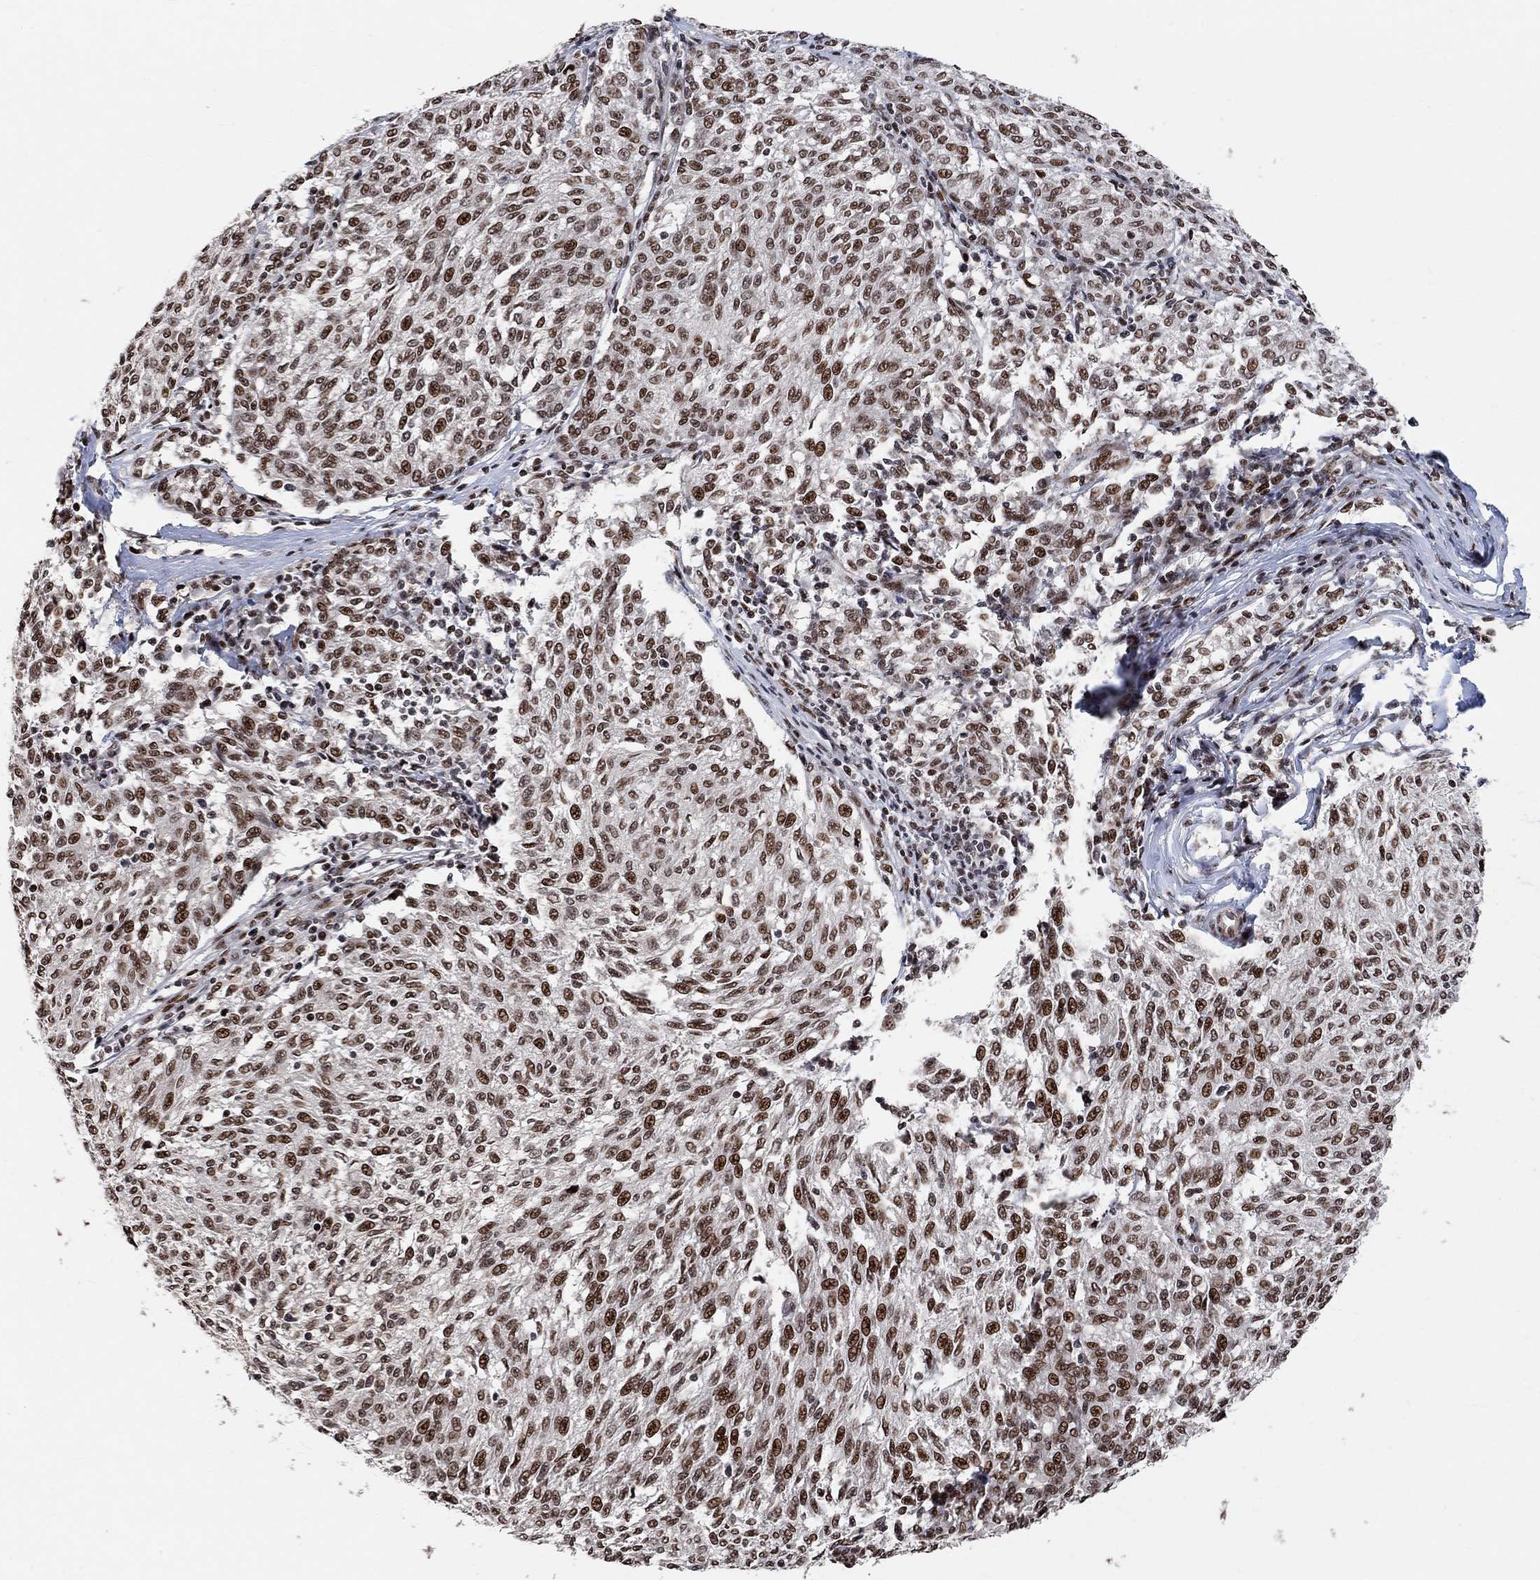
{"staining": {"intensity": "strong", "quantity": ">75%", "location": "nuclear"}, "tissue": "melanoma", "cell_type": "Tumor cells", "image_type": "cancer", "snomed": [{"axis": "morphology", "description": "Malignant melanoma, NOS"}, {"axis": "topography", "description": "Skin"}], "caption": "Tumor cells demonstrate high levels of strong nuclear expression in about >75% of cells in malignant melanoma.", "gene": "E4F1", "patient": {"sex": "female", "age": 72}}